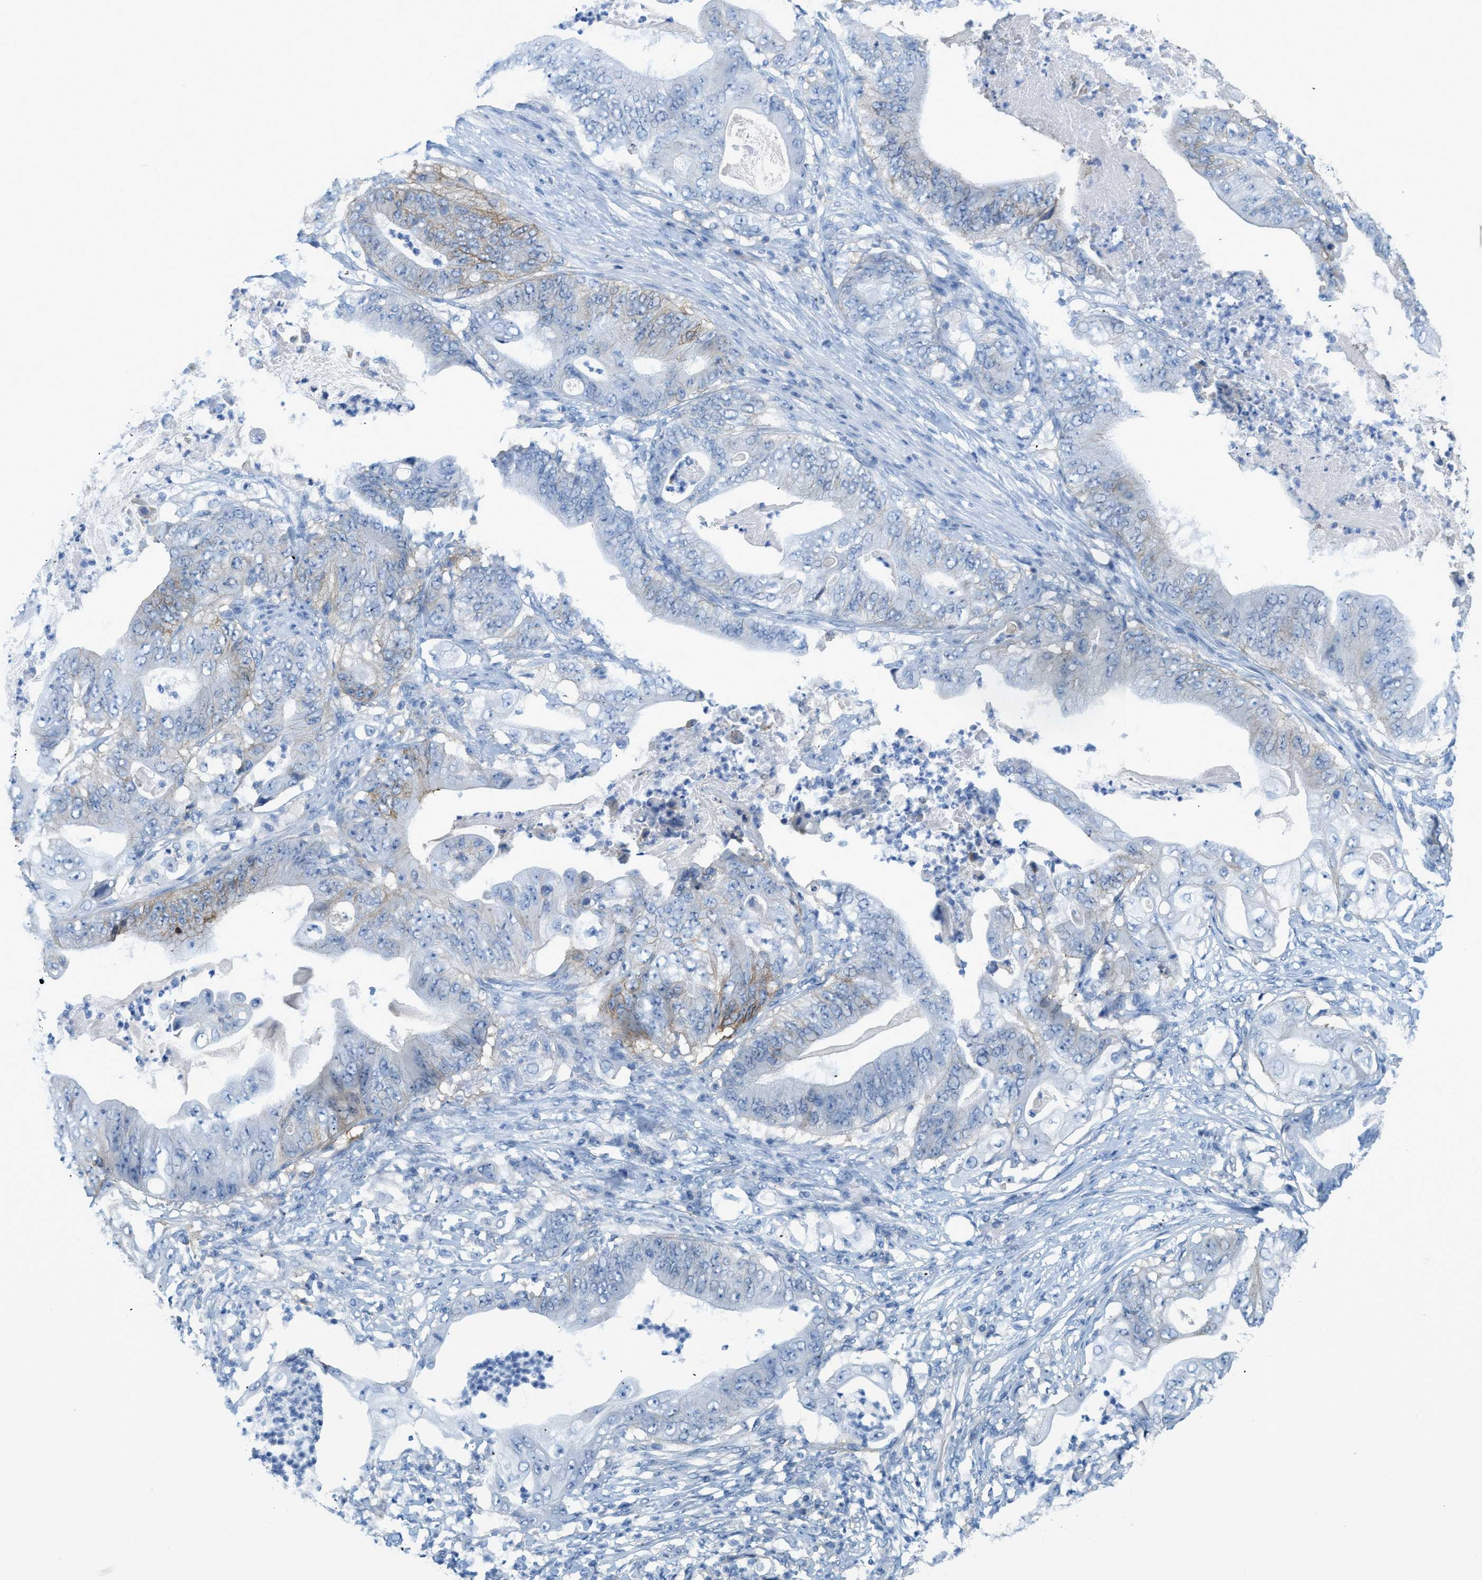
{"staining": {"intensity": "negative", "quantity": "none", "location": "none"}, "tissue": "stomach cancer", "cell_type": "Tumor cells", "image_type": "cancer", "snomed": [{"axis": "morphology", "description": "Adenocarcinoma, NOS"}, {"axis": "topography", "description": "Stomach"}], "caption": "Immunohistochemistry photomicrograph of neoplastic tissue: human stomach adenocarcinoma stained with DAB (3,3'-diaminobenzidine) exhibits no significant protein expression in tumor cells.", "gene": "SLC3A2", "patient": {"sex": "female", "age": 73}}